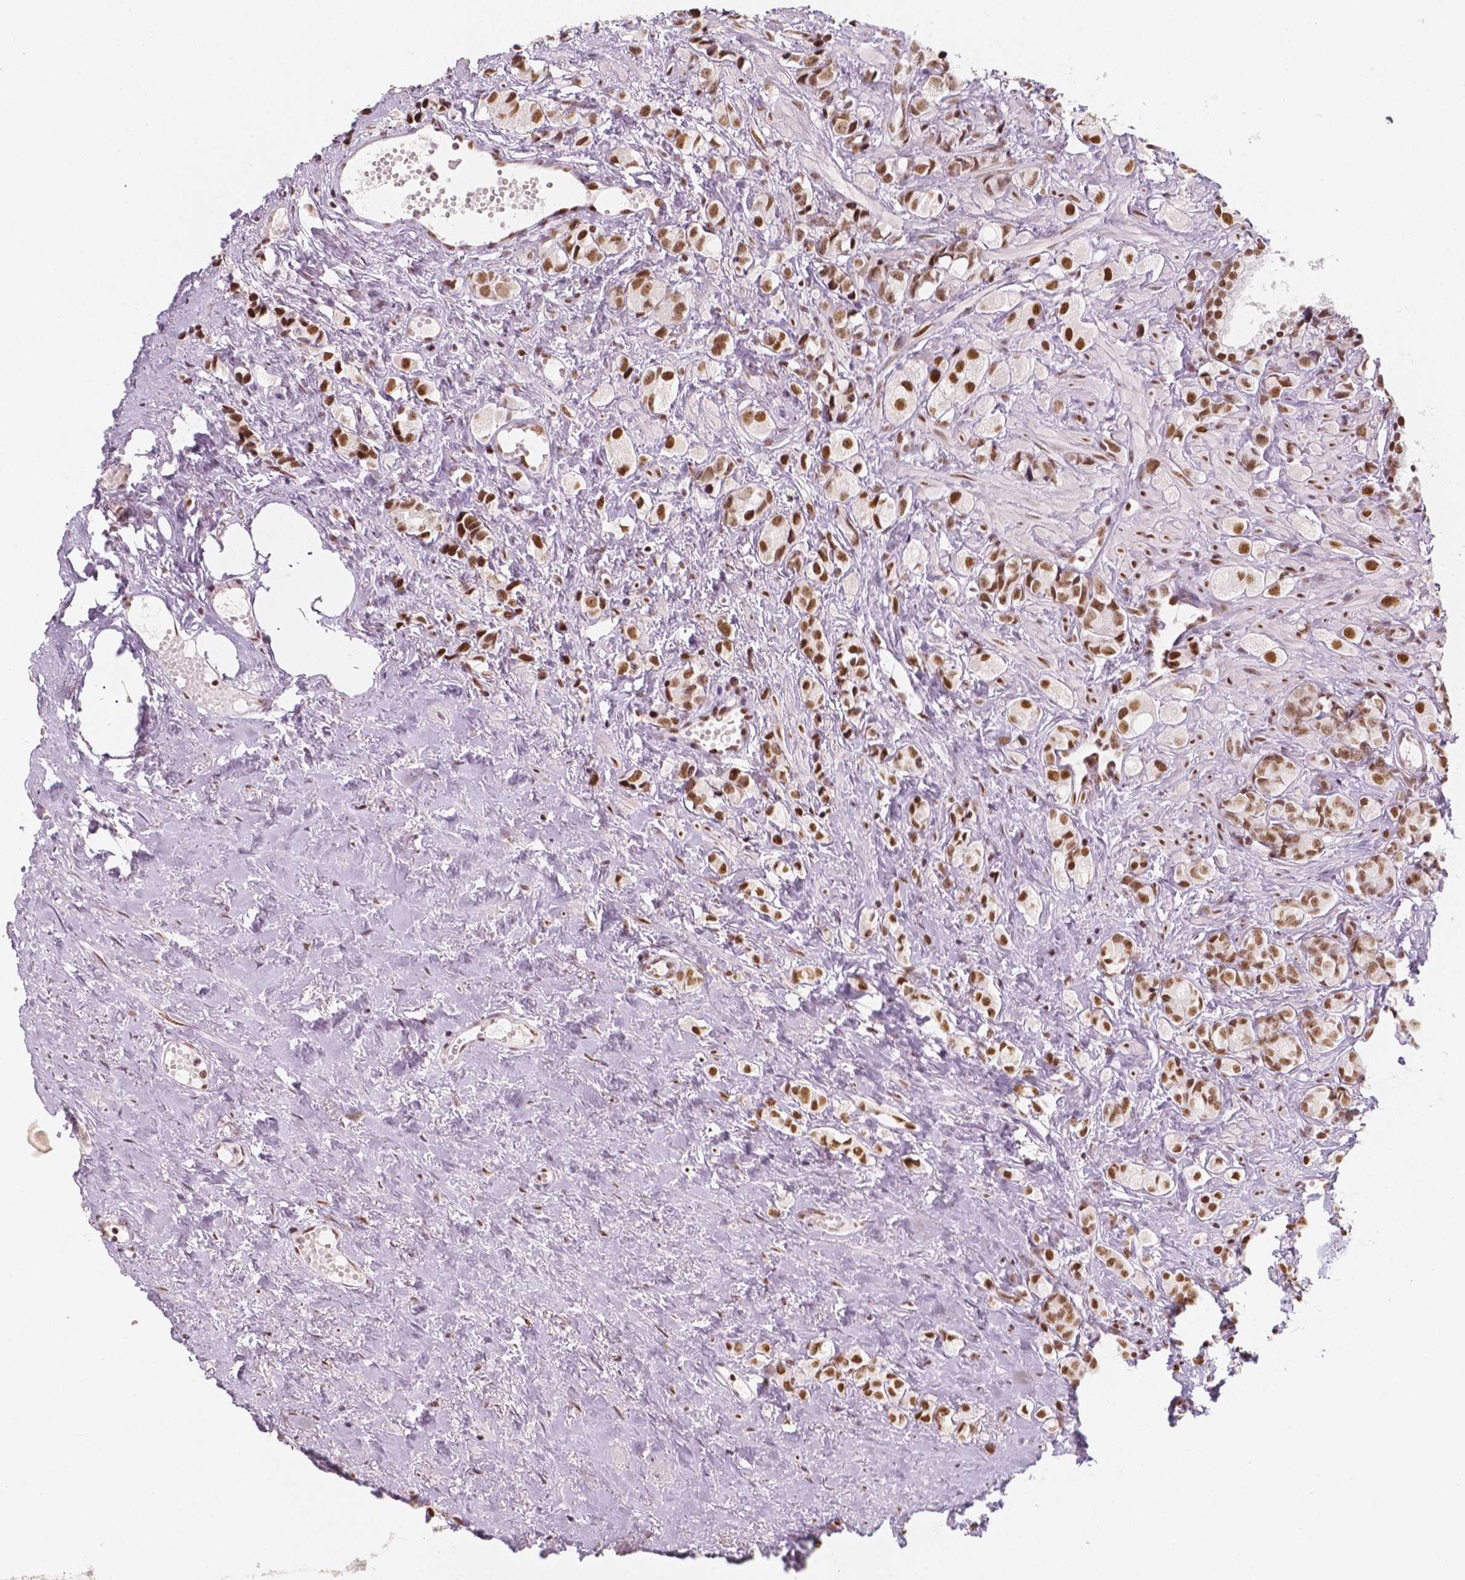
{"staining": {"intensity": "moderate", "quantity": "25%-75%", "location": "nuclear"}, "tissue": "prostate cancer", "cell_type": "Tumor cells", "image_type": "cancer", "snomed": [{"axis": "morphology", "description": "Adenocarcinoma, High grade"}, {"axis": "topography", "description": "Prostate"}], "caption": "There is medium levels of moderate nuclear expression in tumor cells of prostate cancer, as demonstrated by immunohistochemical staining (brown color).", "gene": "HDAC1", "patient": {"sex": "male", "age": 81}}